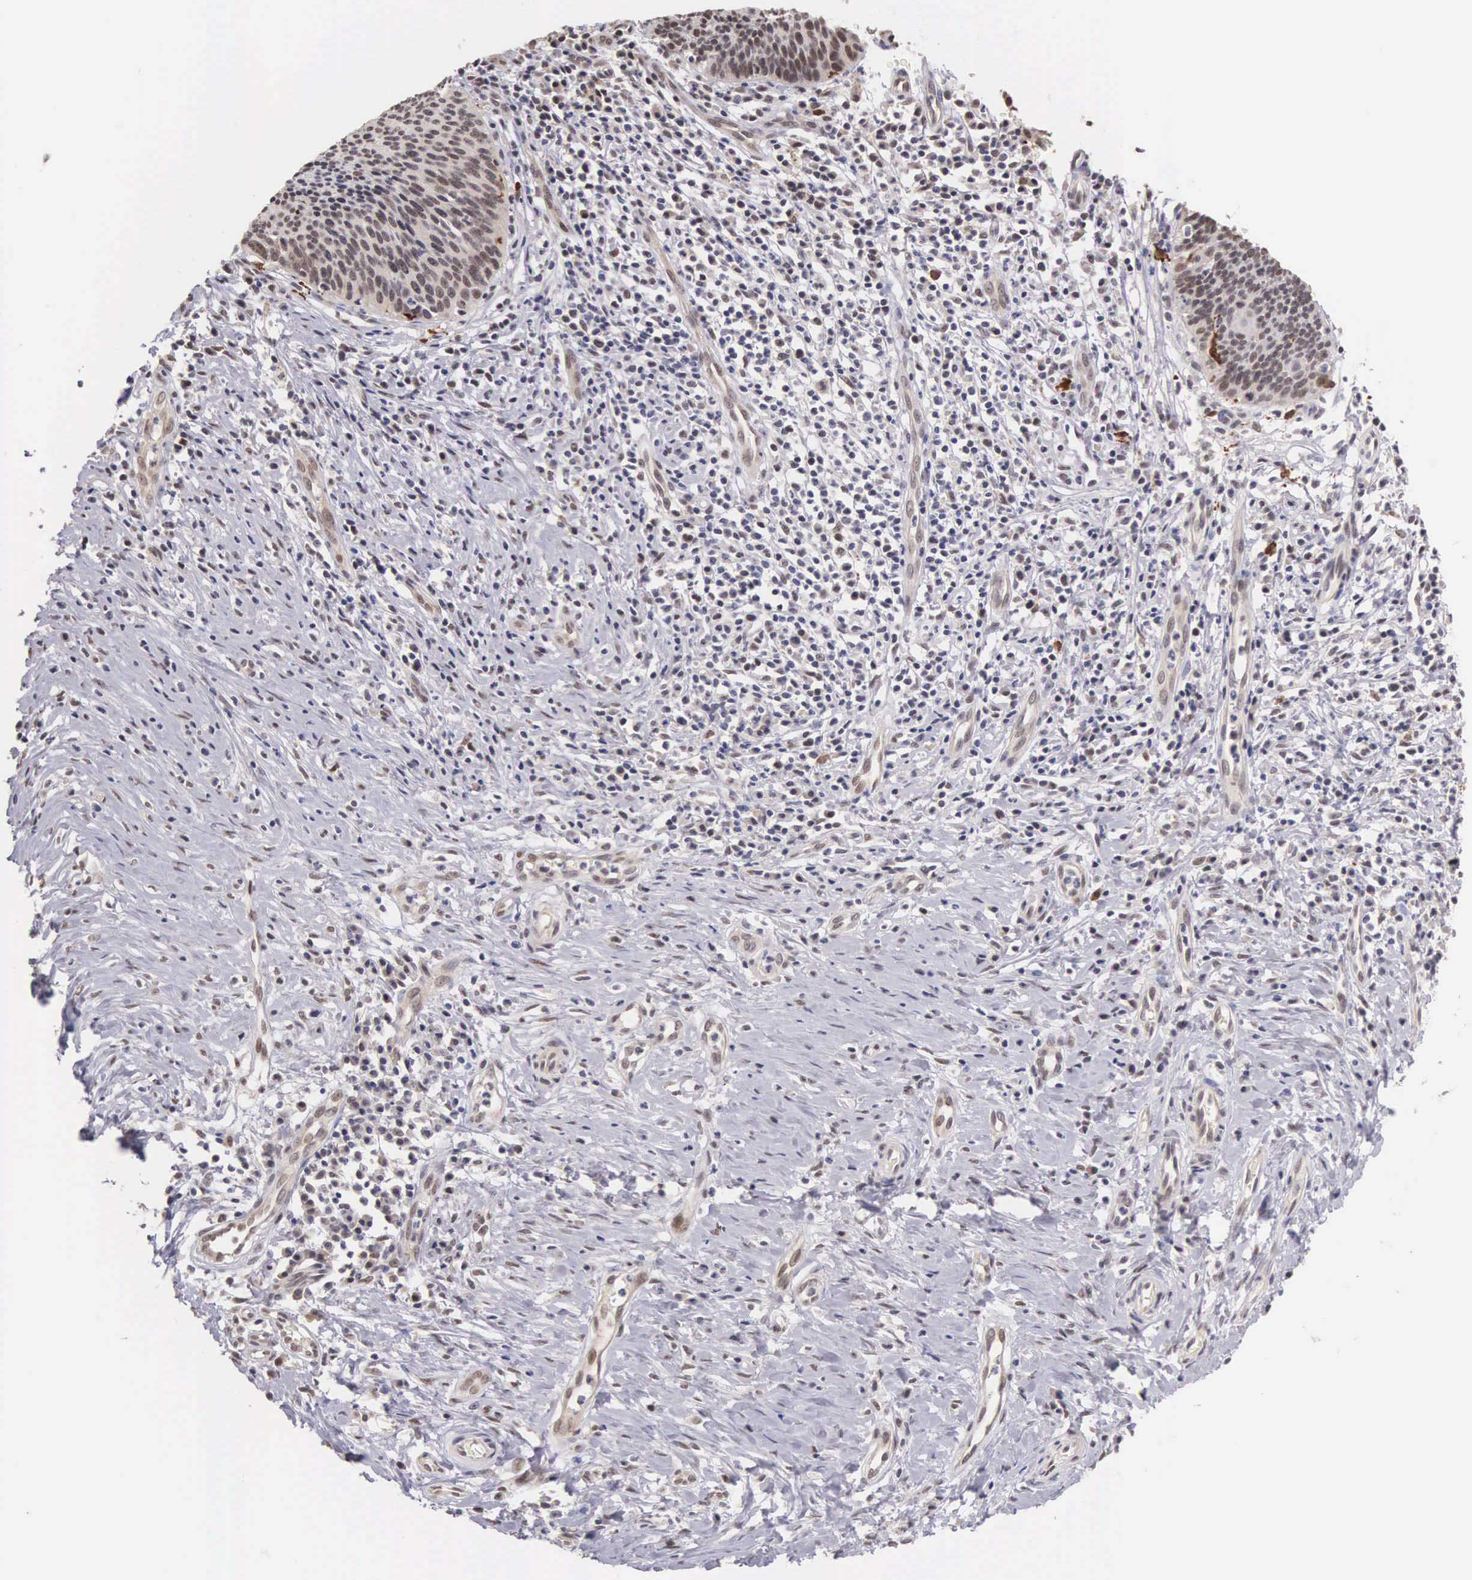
{"staining": {"intensity": "moderate", "quantity": "<25%", "location": "nuclear"}, "tissue": "cervical cancer", "cell_type": "Tumor cells", "image_type": "cancer", "snomed": [{"axis": "morphology", "description": "Squamous cell carcinoma, NOS"}, {"axis": "topography", "description": "Cervix"}], "caption": "A micrograph of cervical cancer stained for a protein shows moderate nuclear brown staining in tumor cells.", "gene": "HMGXB4", "patient": {"sex": "female", "age": 41}}